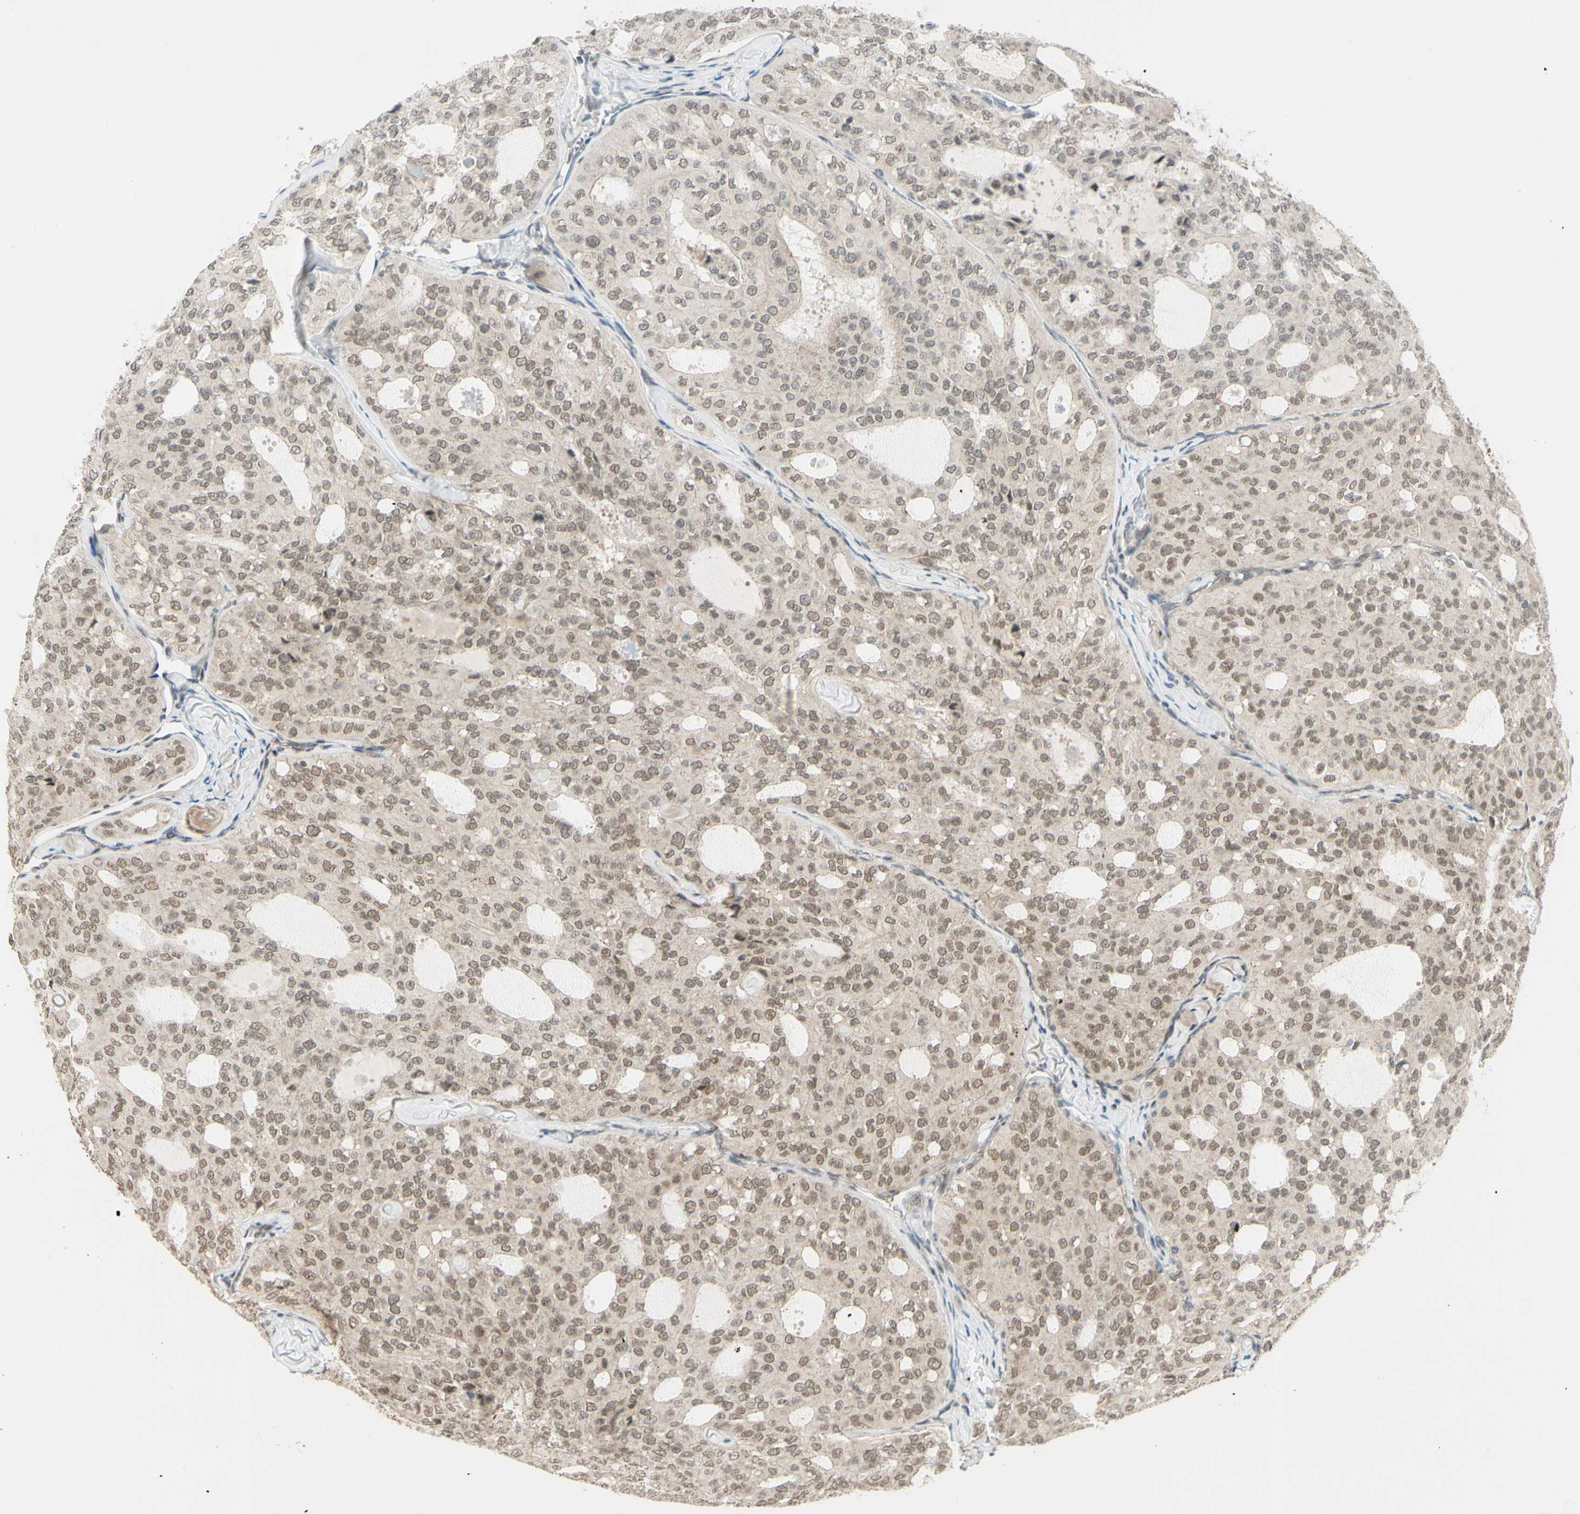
{"staining": {"intensity": "weak", "quantity": ">75%", "location": "cytoplasmic/membranous,nuclear"}, "tissue": "thyroid cancer", "cell_type": "Tumor cells", "image_type": "cancer", "snomed": [{"axis": "morphology", "description": "Follicular adenoma carcinoma, NOS"}, {"axis": "topography", "description": "Thyroid gland"}], "caption": "Immunohistochemistry (IHC) (DAB) staining of thyroid follicular adenoma carcinoma displays weak cytoplasmic/membranous and nuclear protein staining in approximately >75% of tumor cells.", "gene": "BRMS1", "patient": {"sex": "male", "age": 75}}